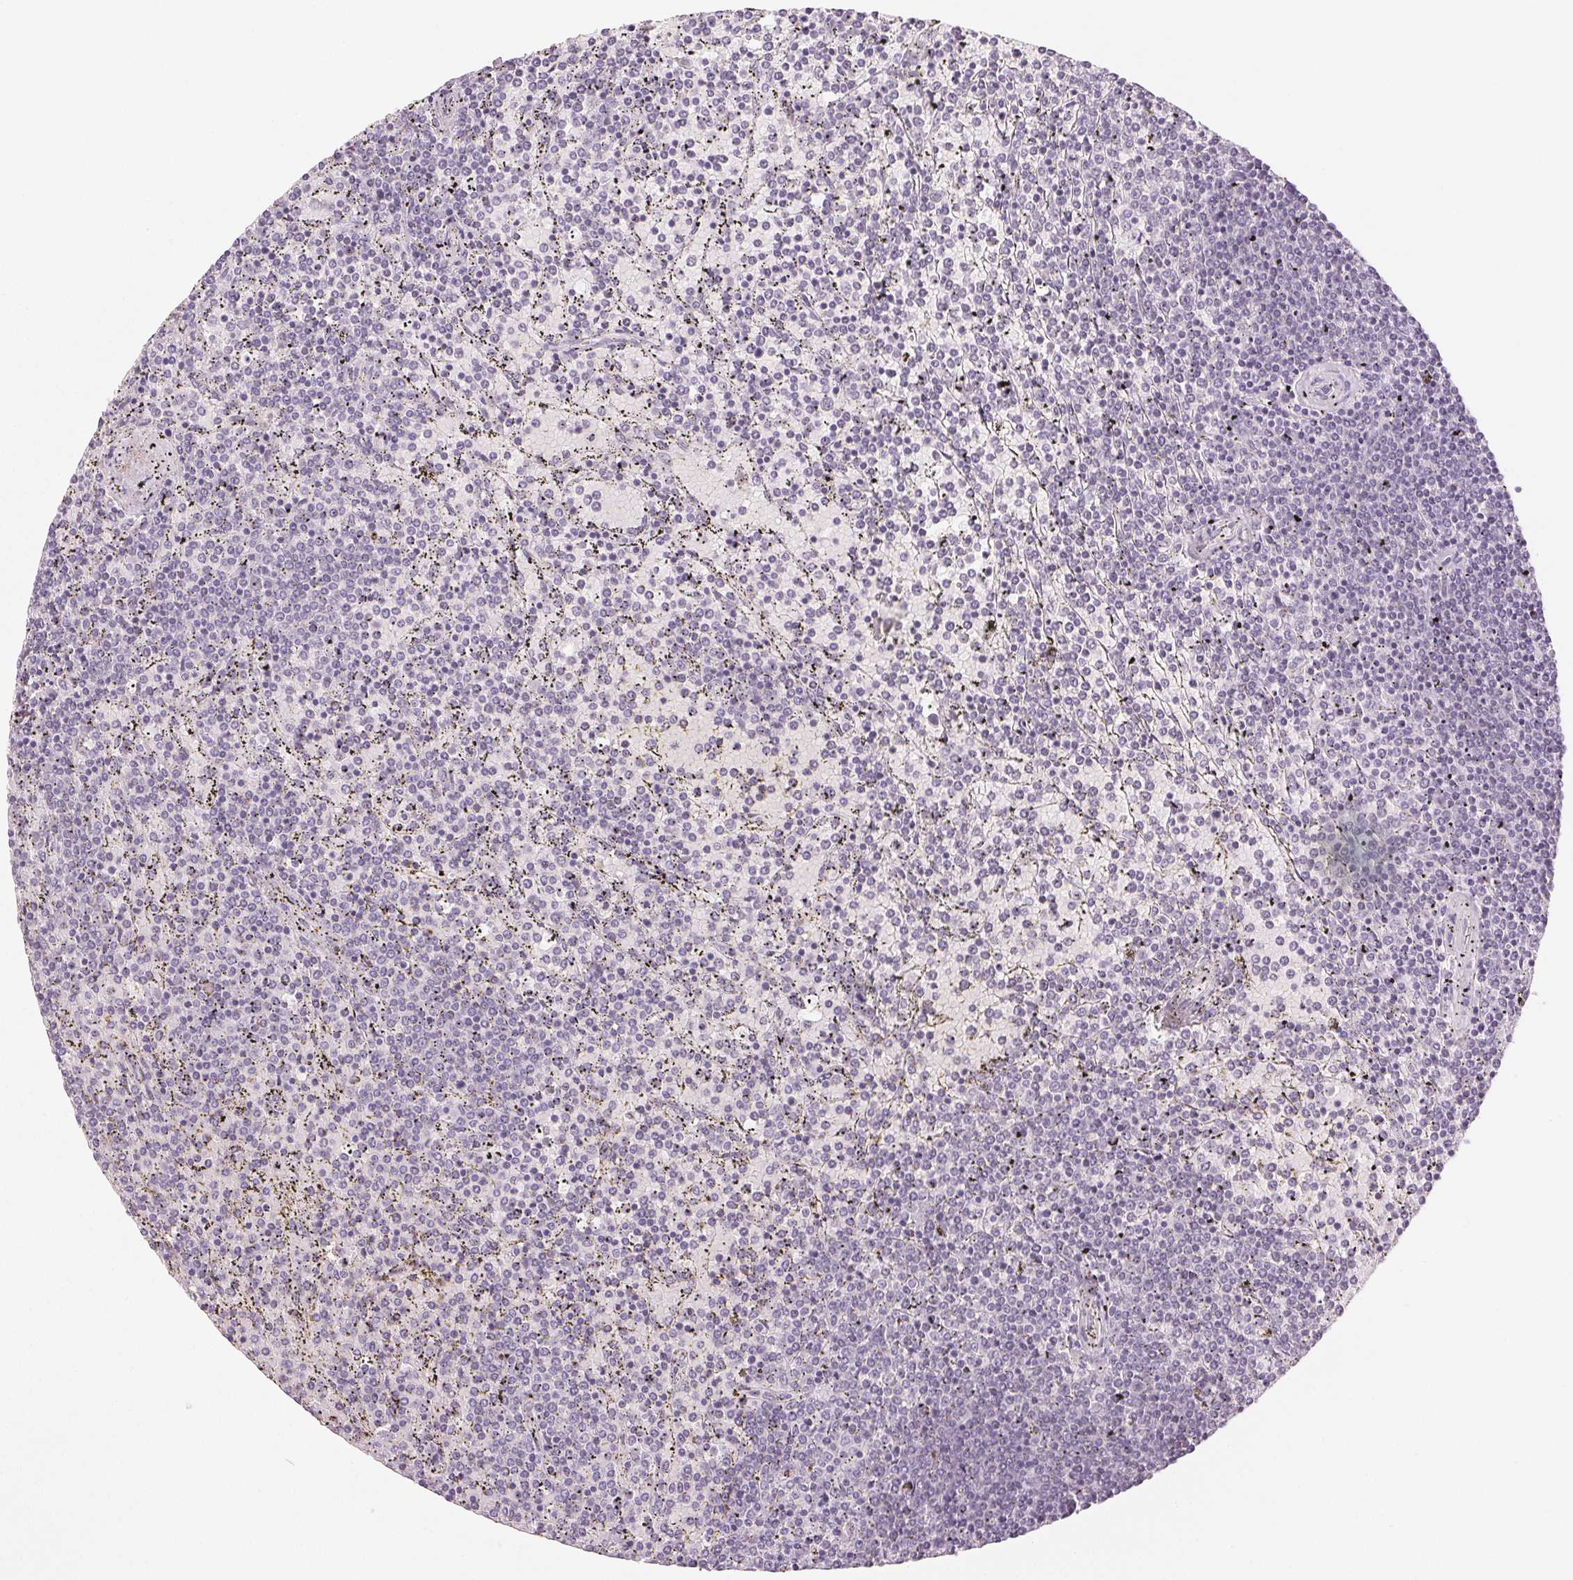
{"staining": {"intensity": "negative", "quantity": "none", "location": "none"}, "tissue": "lymphoma", "cell_type": "Tumor cells", "image_type": "cancer", "snomed": [{"axis": "morphology", "description": "Malignant lymphoma, non-Hodgkin's type, Low grade"}, {"axis": "topography", "description": "Spleen"}], "caption": "Immunohistochemical staining of malignant lymphoma, non-Hodgkin's type (low-grade) displays no significant staining in tumor cells. (DAB immunohistochemistry with hematoxylin counter stain).", "gene": "MAP1LC3A", "patient": {"sex": "female", "age": 77}}